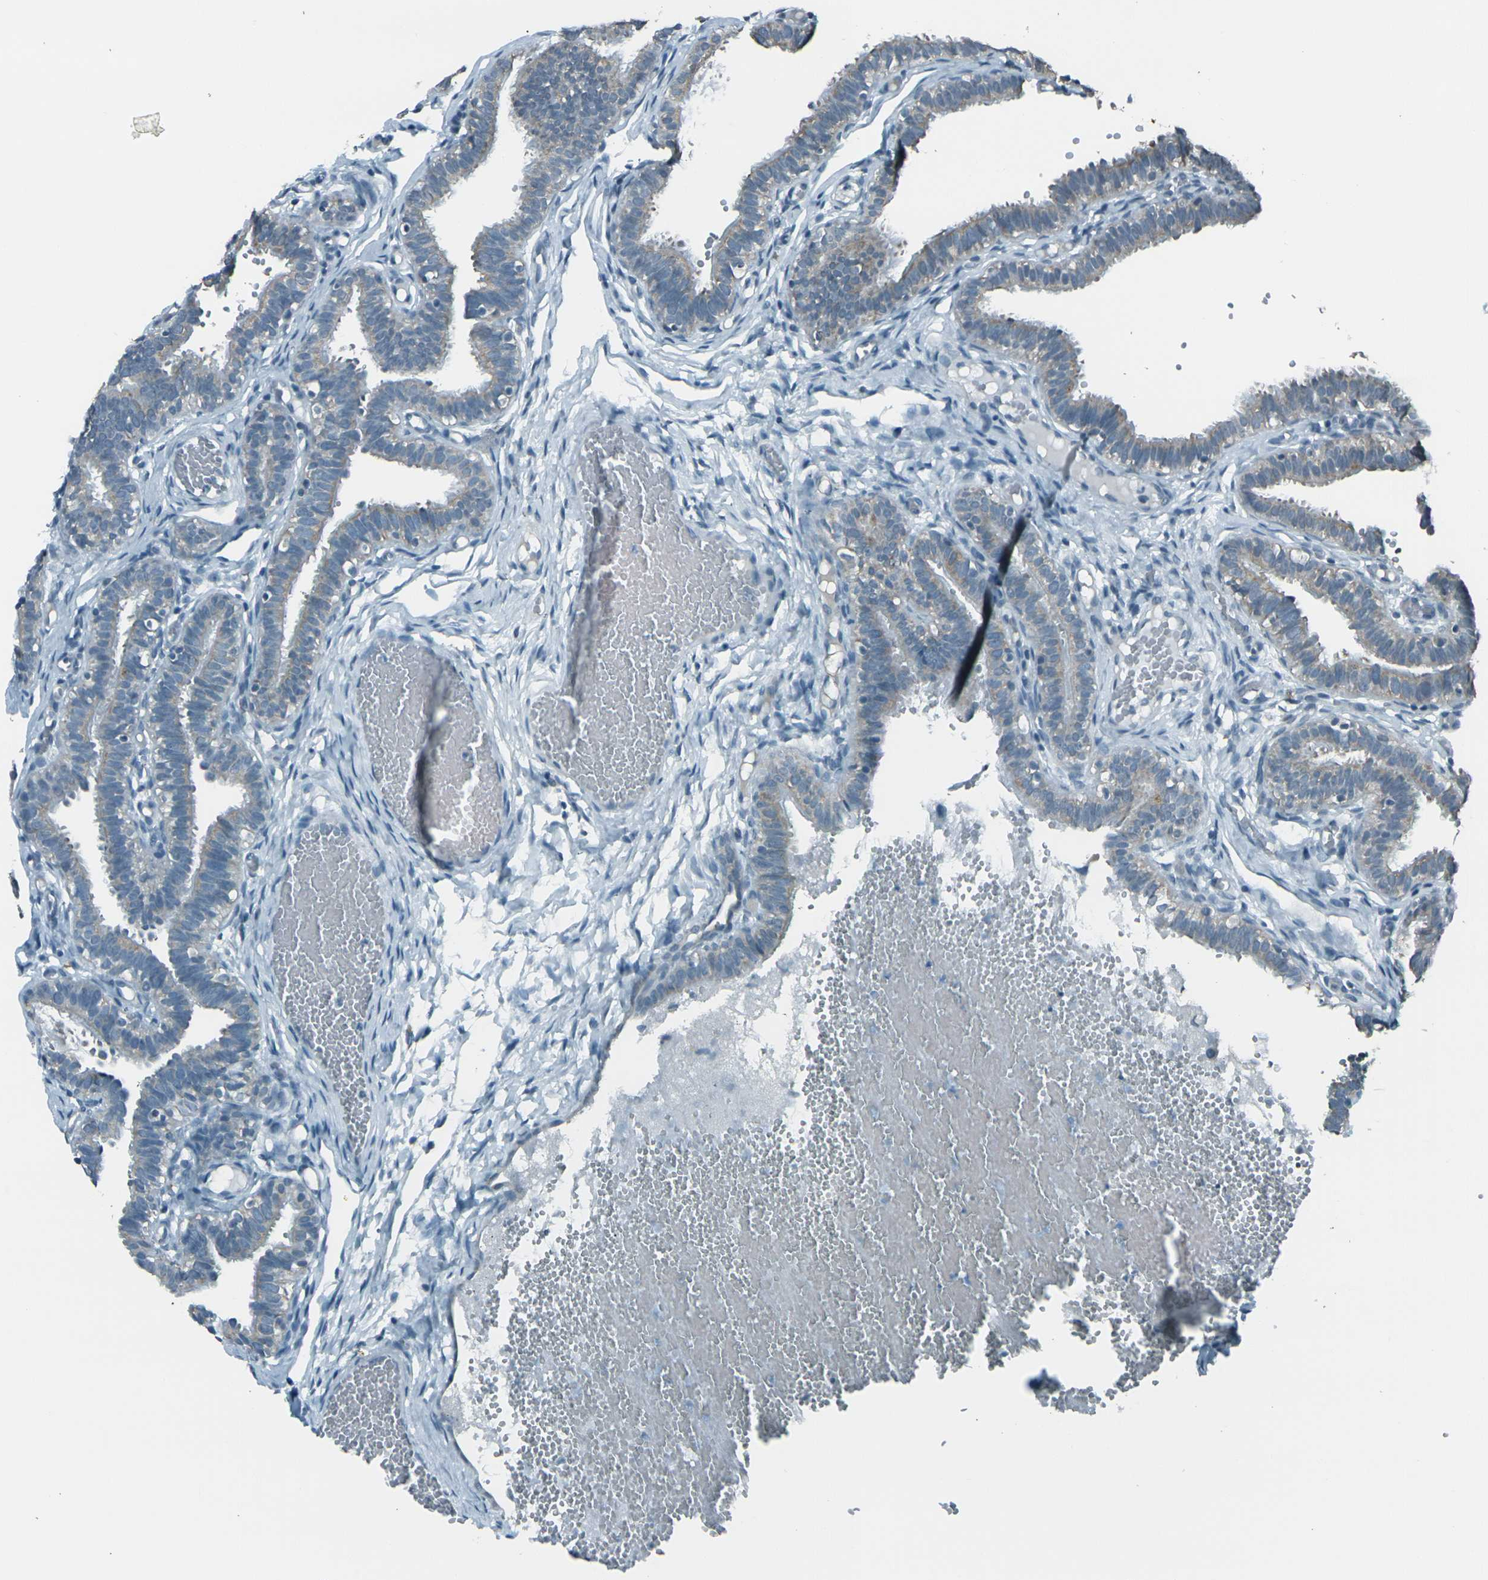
{"staining": {"intensity": "weak", "quantity": "25%-75%", "location": "cytoplasmic/membranous"}, "tissue": "fallopian tube", "cell_type": "Glandular cells", "image_type": "normal", "snomed": [{"axis": "morphology", "description": "Normal tissue, NOS"}, {"axis": "topography", "description": "Fallopian tube"}, {"axis": "topography", "description": "Placenta"}], "caption": "Protein expression by IHC exhibits weak cytoplasmic/membranous staining in about 25%-75% of glandular cells in benign fallopian tube.", "gene": "H2BC1", "patient": {"sex": "female", "age": 34}}